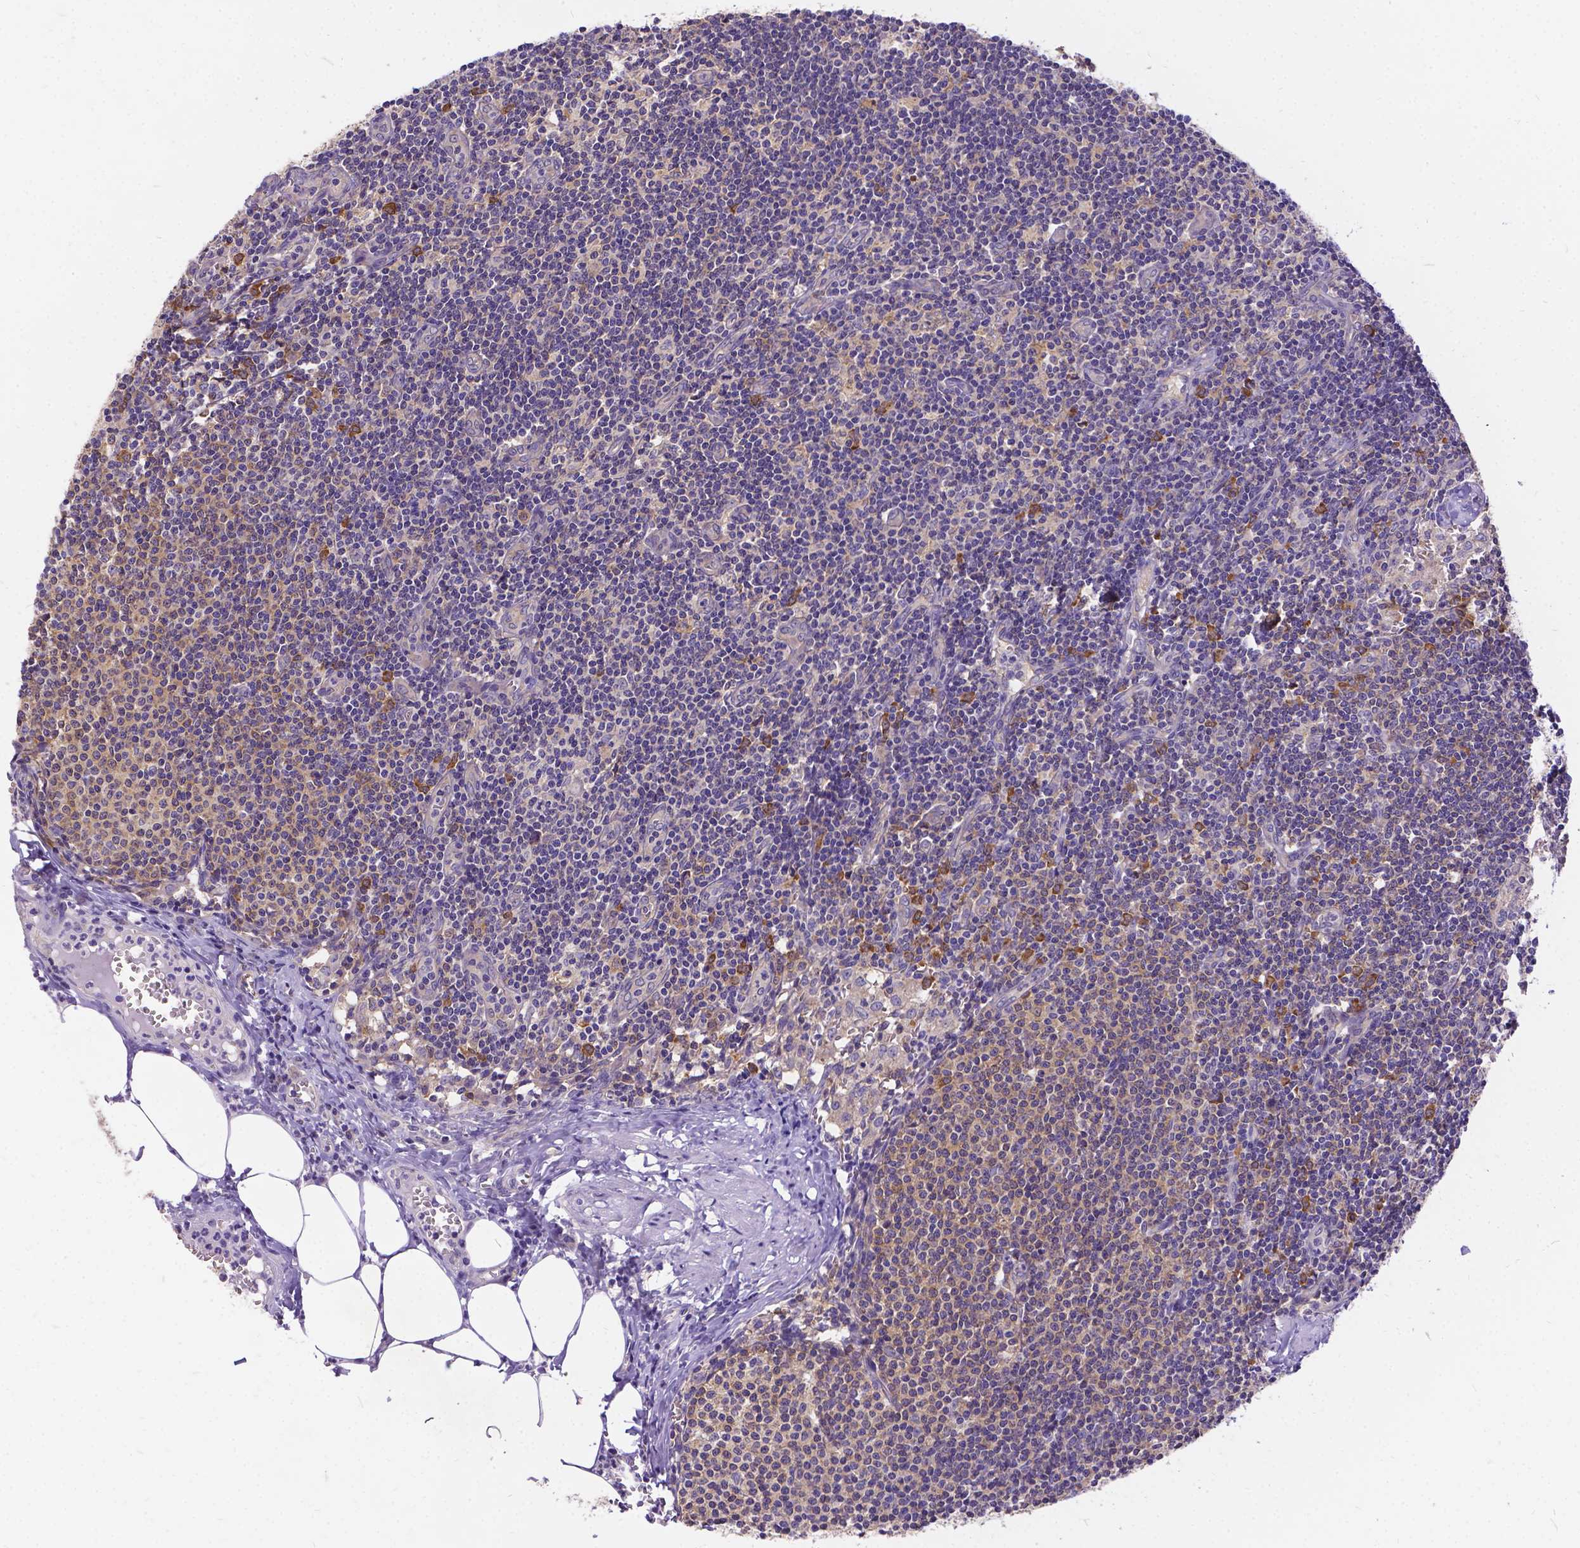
{"staining": {"intensity": "weak", "quantity": ">75%", "location": "cytoplasmic/membranous"}, "tissue": "lymph node", "cell_type": "Germinal center cells", "image_type": "normal", "snomed": [{"axis": "morphology", "description": "Normal tissue, NOS"}, {"axis": "topography", "description": "Lymph node"}], "caption": "Human lymph node stained for a protein (brown) shows weak cytoplasmic/membranous positive expression in about >75% of germinal center cells.", "gene": "DENND6A", "patient": {"sex": "female", "age": 50}}